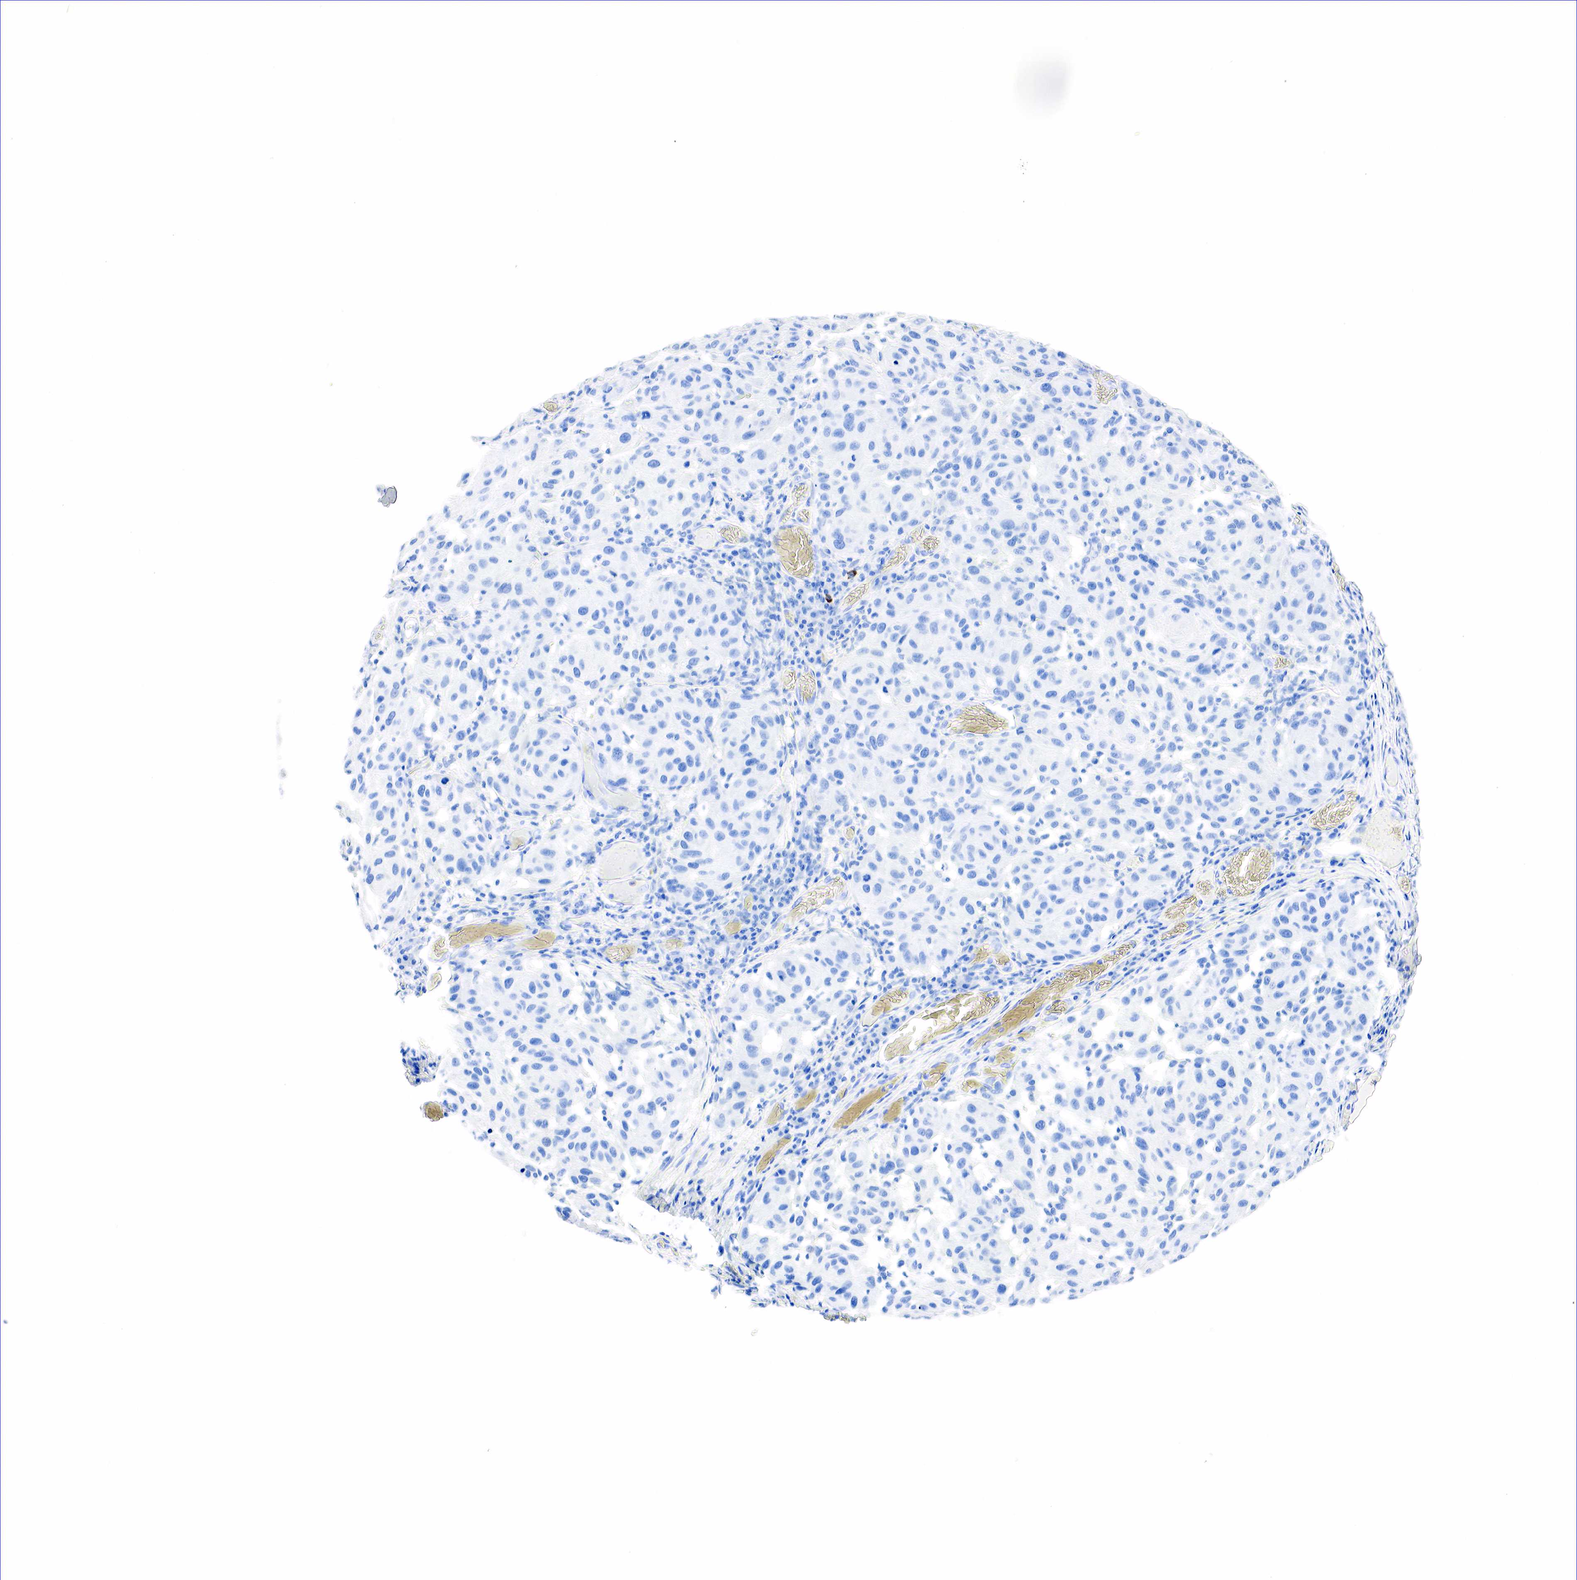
{"staining": {"intensity": "negative", "quantity": "none", "location": "none"}, "tissue": "melanoma", "cell_type": "Tumor cells", "image_type": "cancer", "snomed": [{"axis": "morphology", "description": "Malignant melanoma, NOS"}, {"axis": "topography", "description": "Skin"}], "caption": "High power microscopy histopathology image of an IHC image of malignant melanoma, revealing no significant staining in tumor cells. (DAB immunohistochemistry (IHC) visualized using brightfield microscopy, high magnification).", "gene": "NKX2-1", "patient": {"sex": "female", "age": 77}}